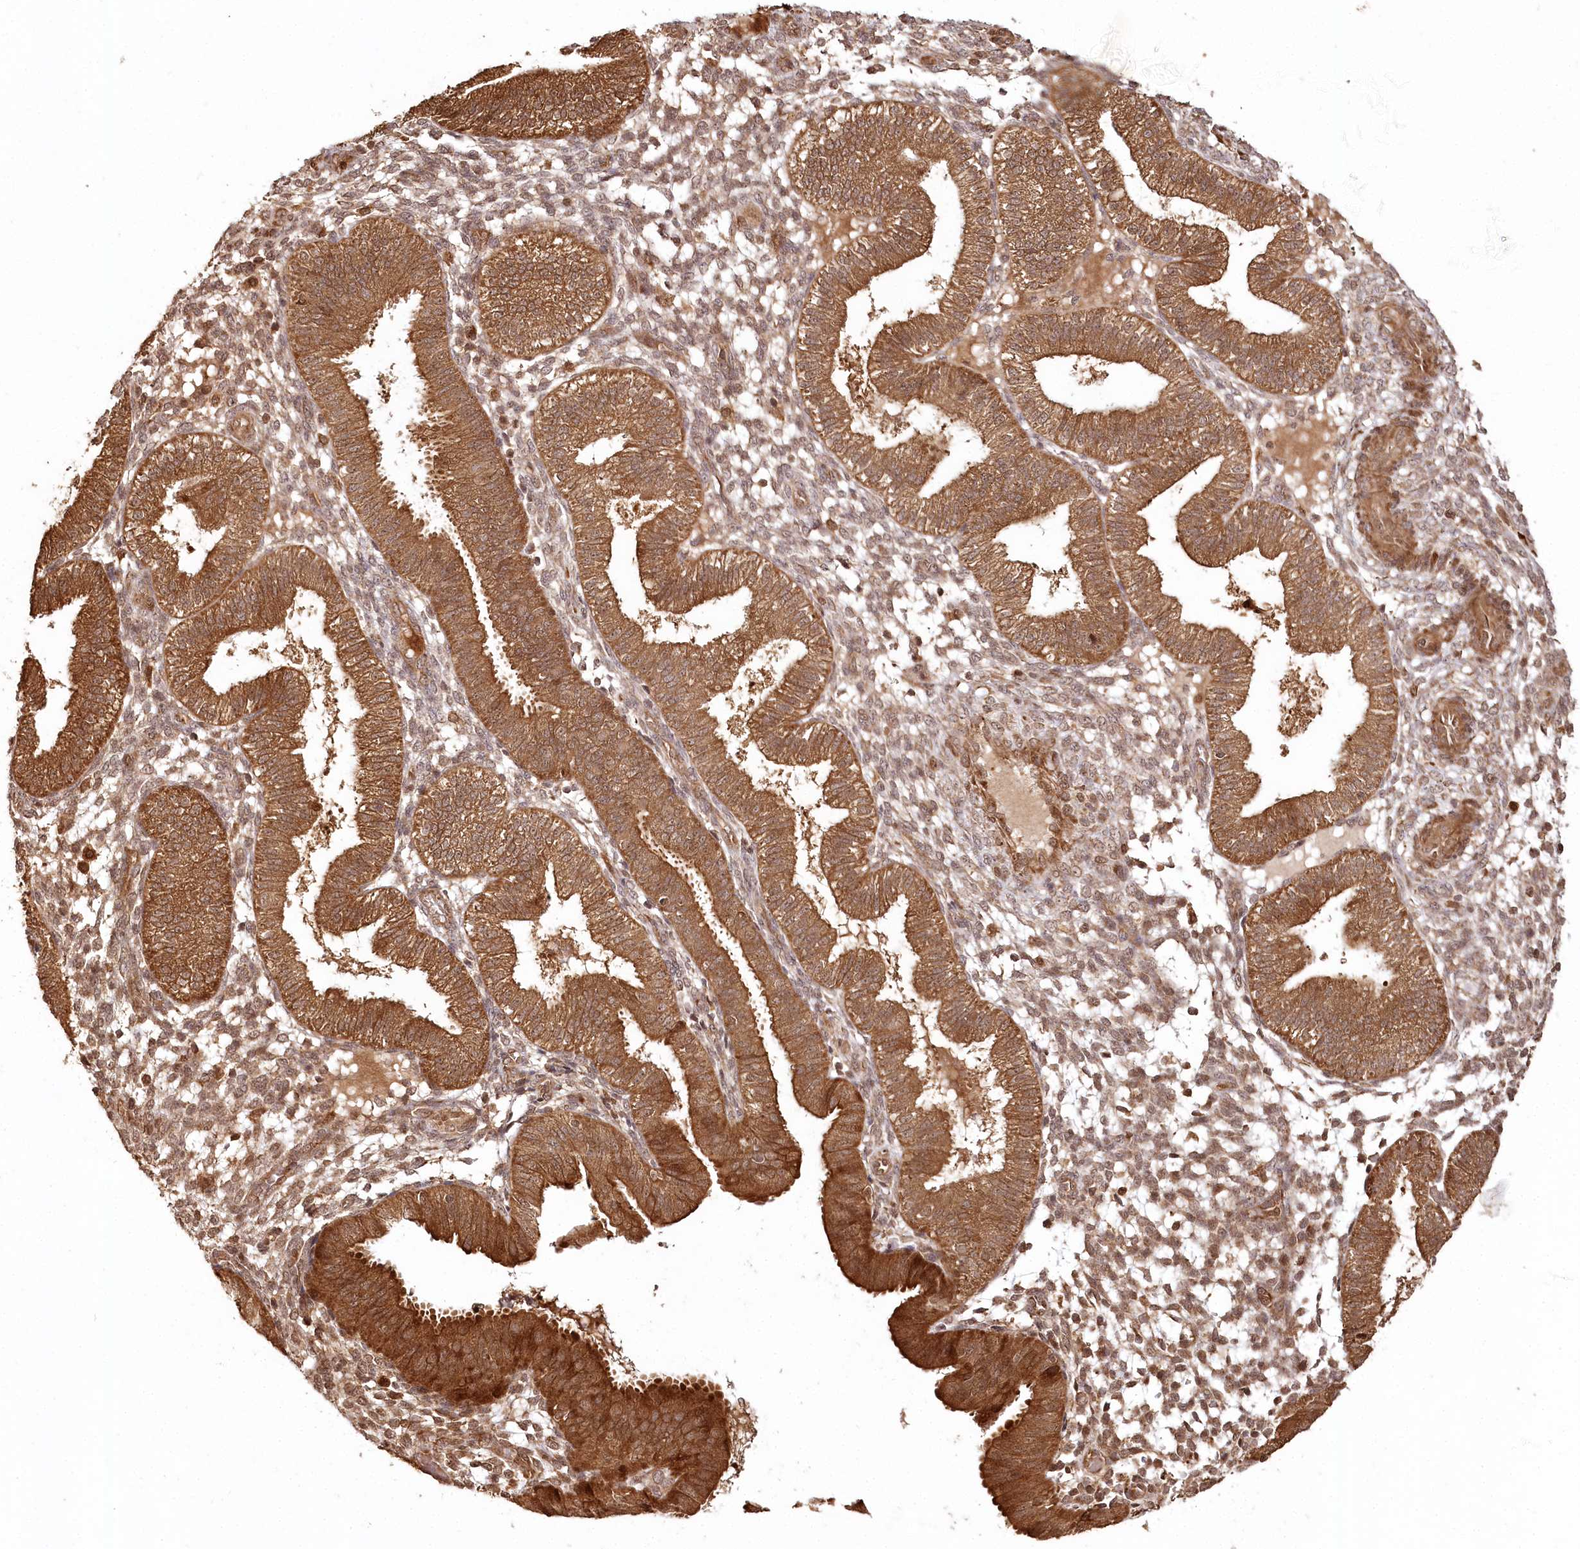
{"staining": {"intensity": "moderate", "quantity": ">75%", "location": "cytoplasmic/membranous,nuclear"}, "tissue": "endometrium", "cell_type": "Cells in endometrial stroma", "image_type": "normal", "snomed": [{"axis": "morphology", "description": "Normal tissue, NOS"}, {"axis": "topography", "description": "Endometrium"}], "caption": "Immunohistochemistry of normal human endometrium reveals medium levels of moderate cytoplasmic/membranous,nuclear expression in about >75% of cells in endometrial stroma.", "gene": "ULK2", "patient": {"sex": "female", "age": 39}}